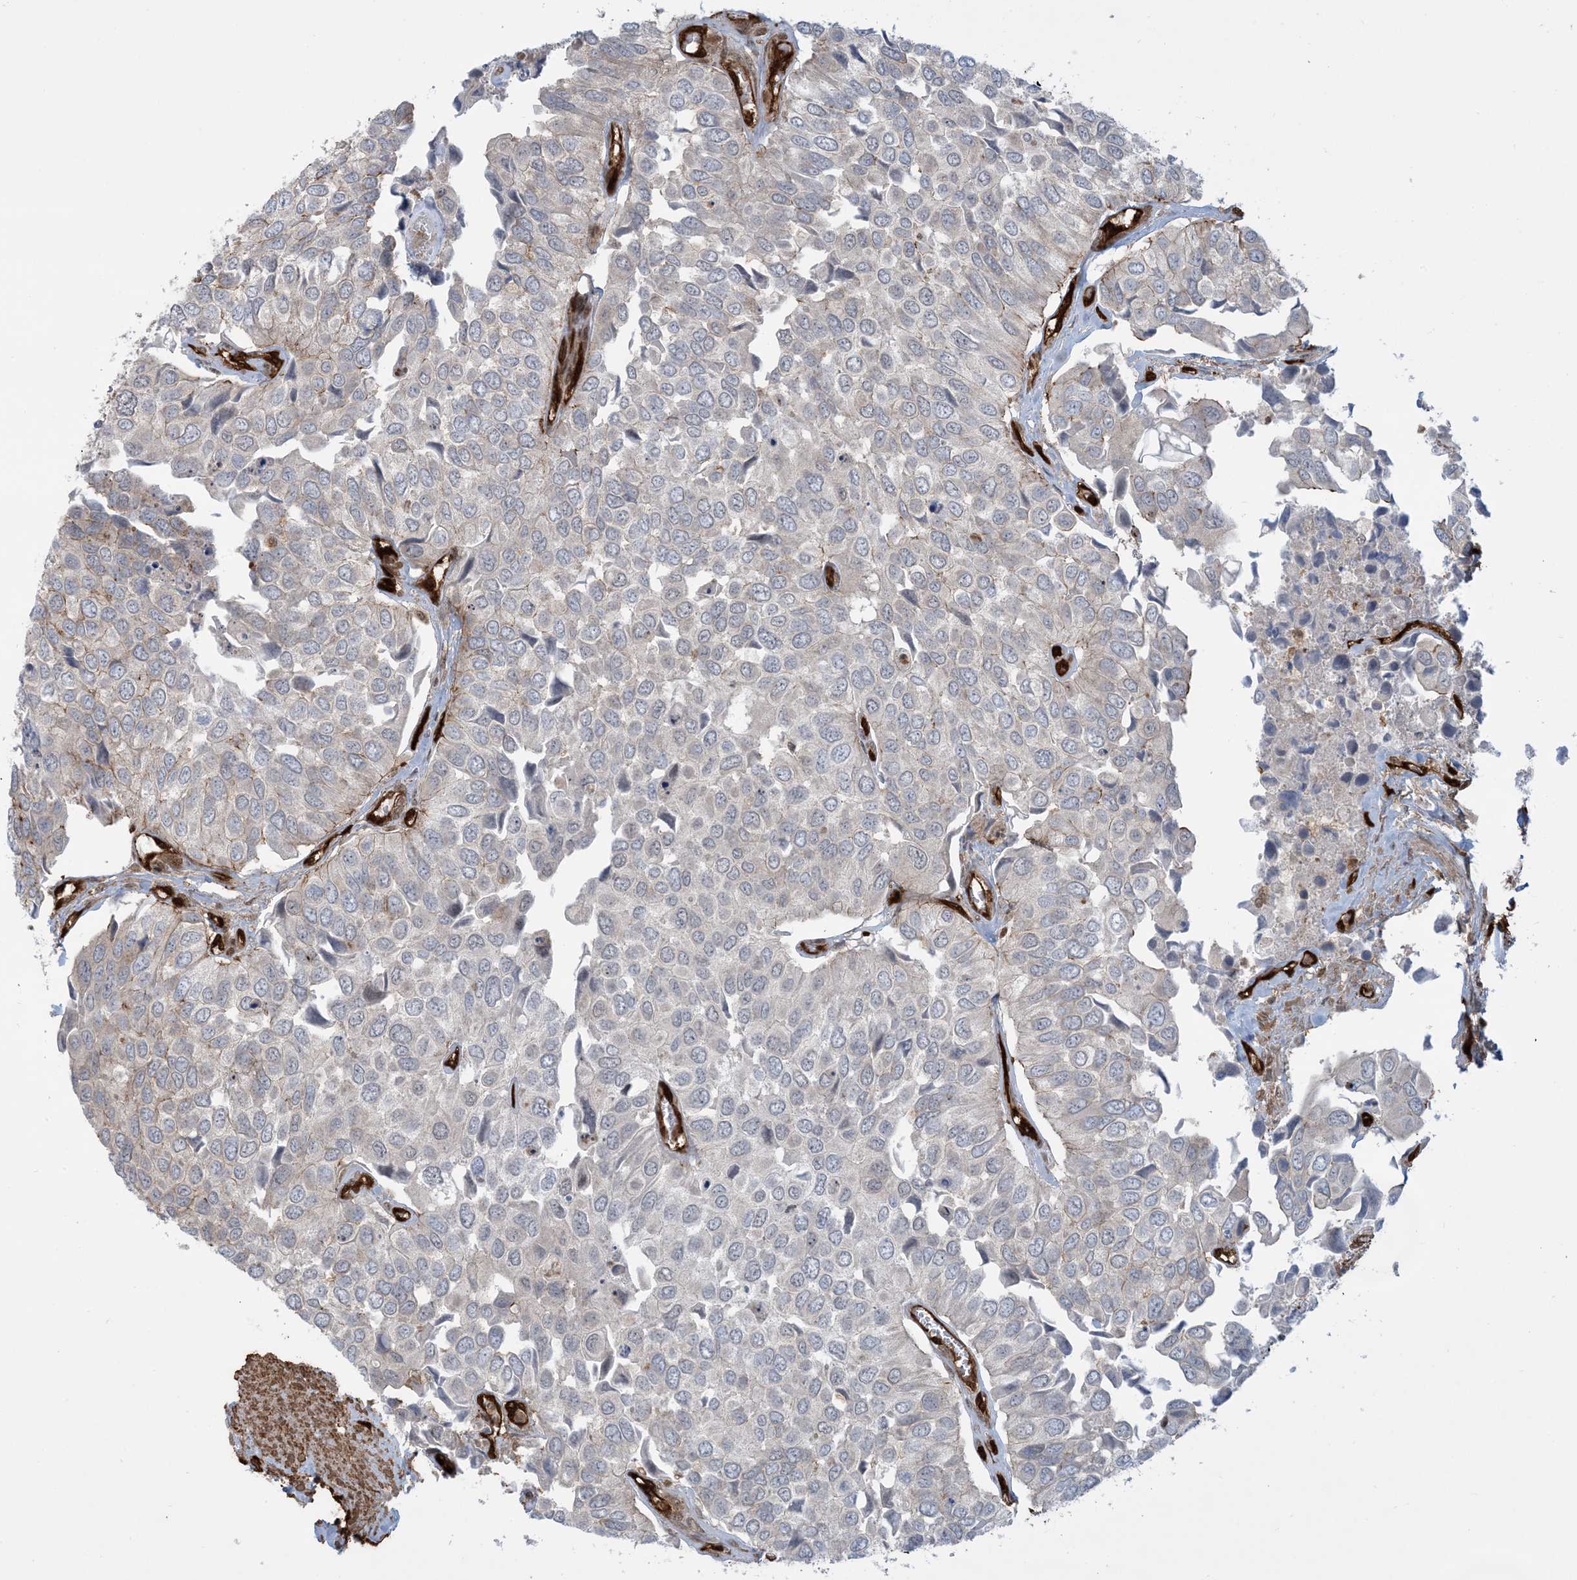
{"staining": {"intensity": "negative", "quantity": "none", "location": "none"}, "tissue": "urothelial cancer", "cell_type": "Tumor cells", "image_type": "cancer", "snomed": [{"axis": "morphology", "description": "Urothelial carcinoma, High grade"}, {"axis": "topography", "description": "Urinary bladder"}], "caption": "Immunohistochemistry histopathology image of neoplastic tissue: human urothelial carcinoma (high-grade) stained with DAB (3,3'-diaminobenzidine) displays no significant protein expression in tumor cells.", "gene": "PPM1F", "patient": {"sex": "male", "age": 74}}